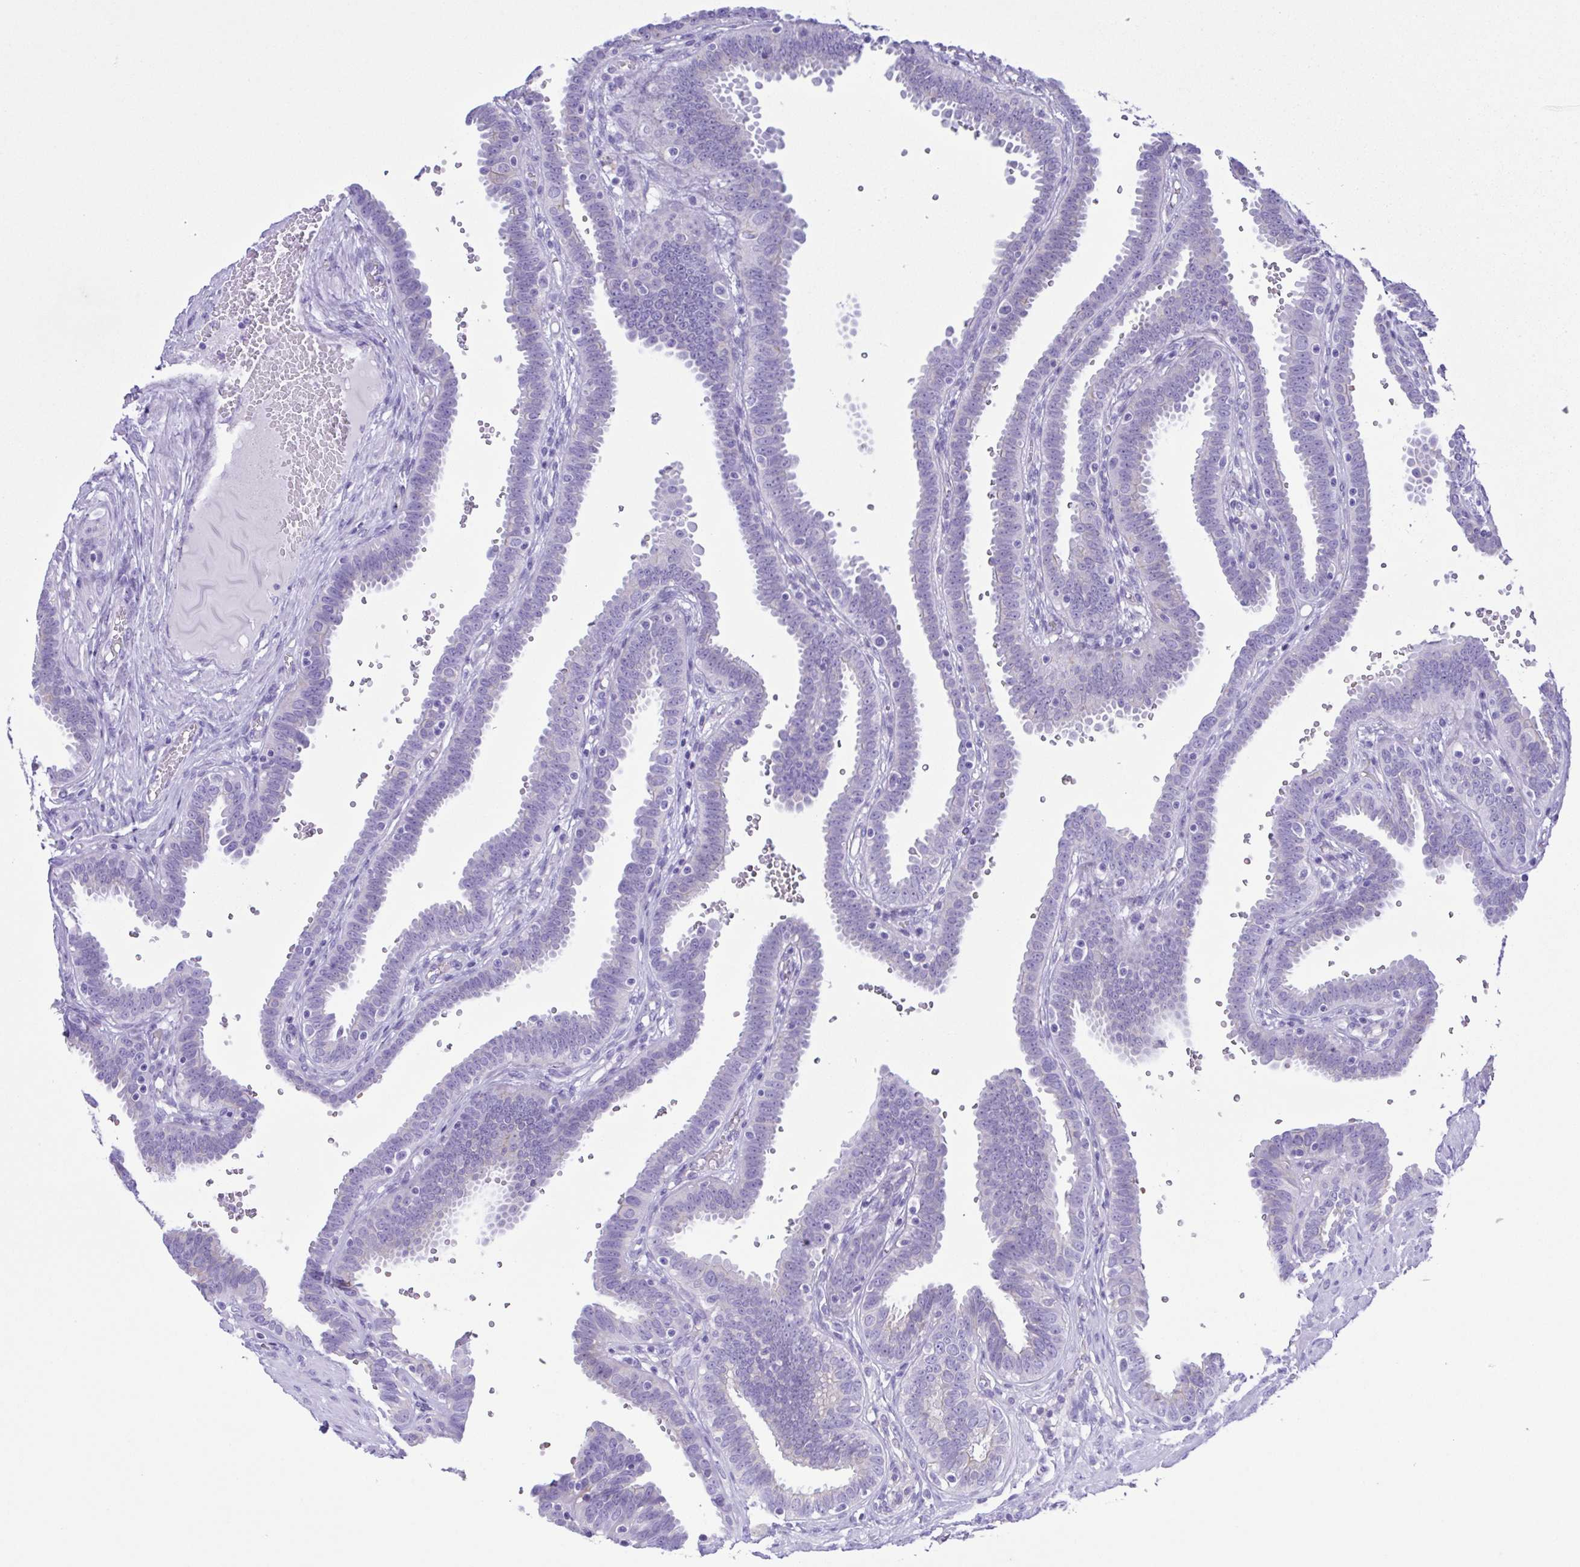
{"staining": {"intensity": "negative", "quantity": "none", "location": "none"}, "tissue": "fallopian tube", "cell_type": "Glandular cells", "image_type": "normal", "snomed": [{"axis": "morphology", "description": "Normal tissue, NOS"}, {"axis": "topography", "description": "Fallopian tube"}], "caption": "IHC of normal human fallopian tube reveals no expression in glandular cells.", "gene": "CYP11A1", "patient": {"sex": "female", "age": 37}}